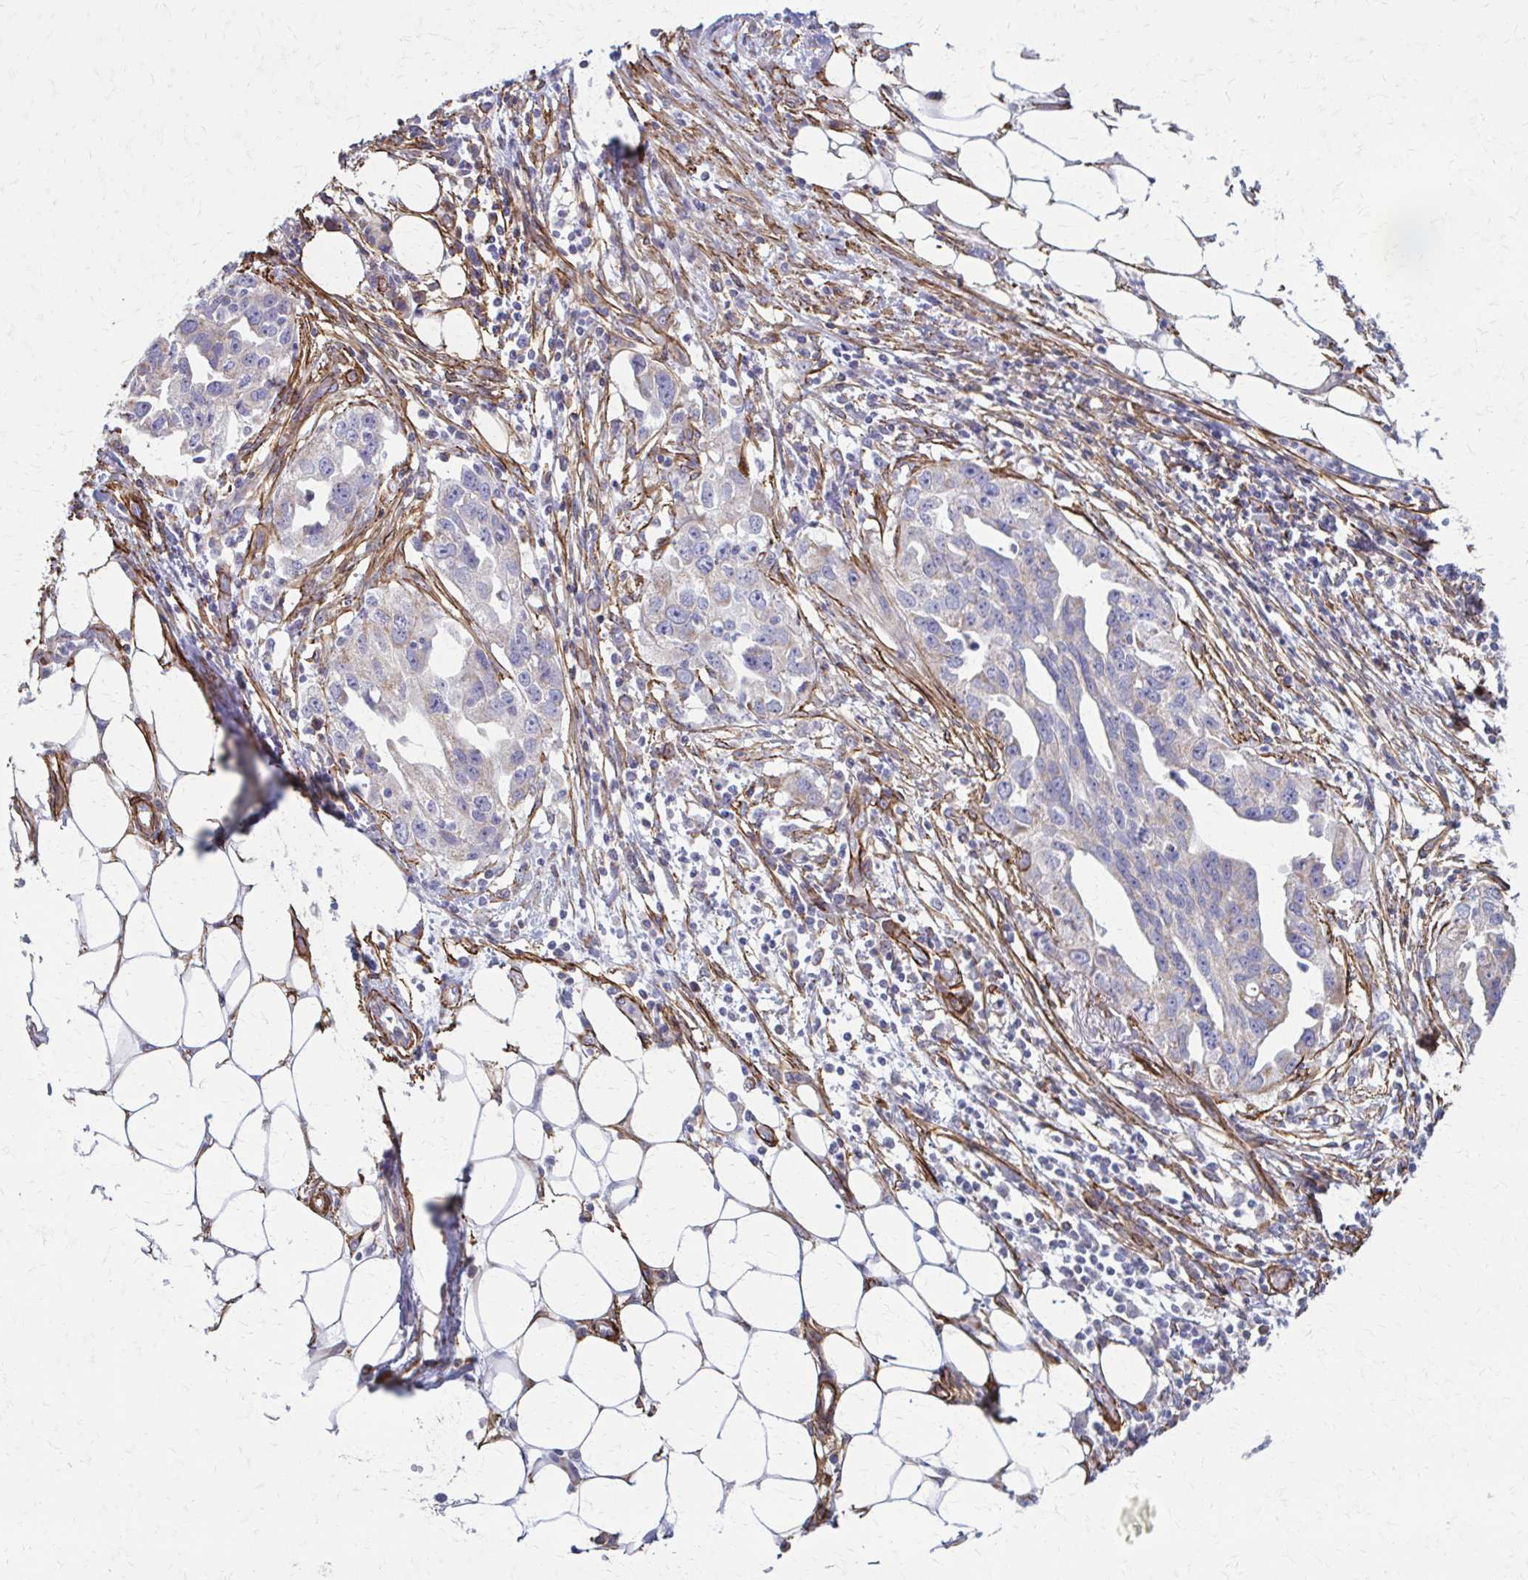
{"staining": {"intensity": "negative", "quantity": "none", "location": "none"}, "tissue": "ovarian cancer", "cell_type": "Tumor cells", "image_type": "cancer", "snomed": [{"axis": "morphology", "description": "Carcinoma, endometroid"}, {"axis": "morphology", "description": "Cystadenocarcinoma, serous, NOS"}, {"axis": "topography", "description": "Ovary"}], "caption": "Tumor cells are negative for brown protein staining in ovarian cancer (serous cystadenocarcinoma). (DAB (3,3'-diaminobenzidine) immunohistochemistry with hematoxylin counter stain).", "gene": "TIMMDC1", "patient": {"sex": "female", "age": 45}}